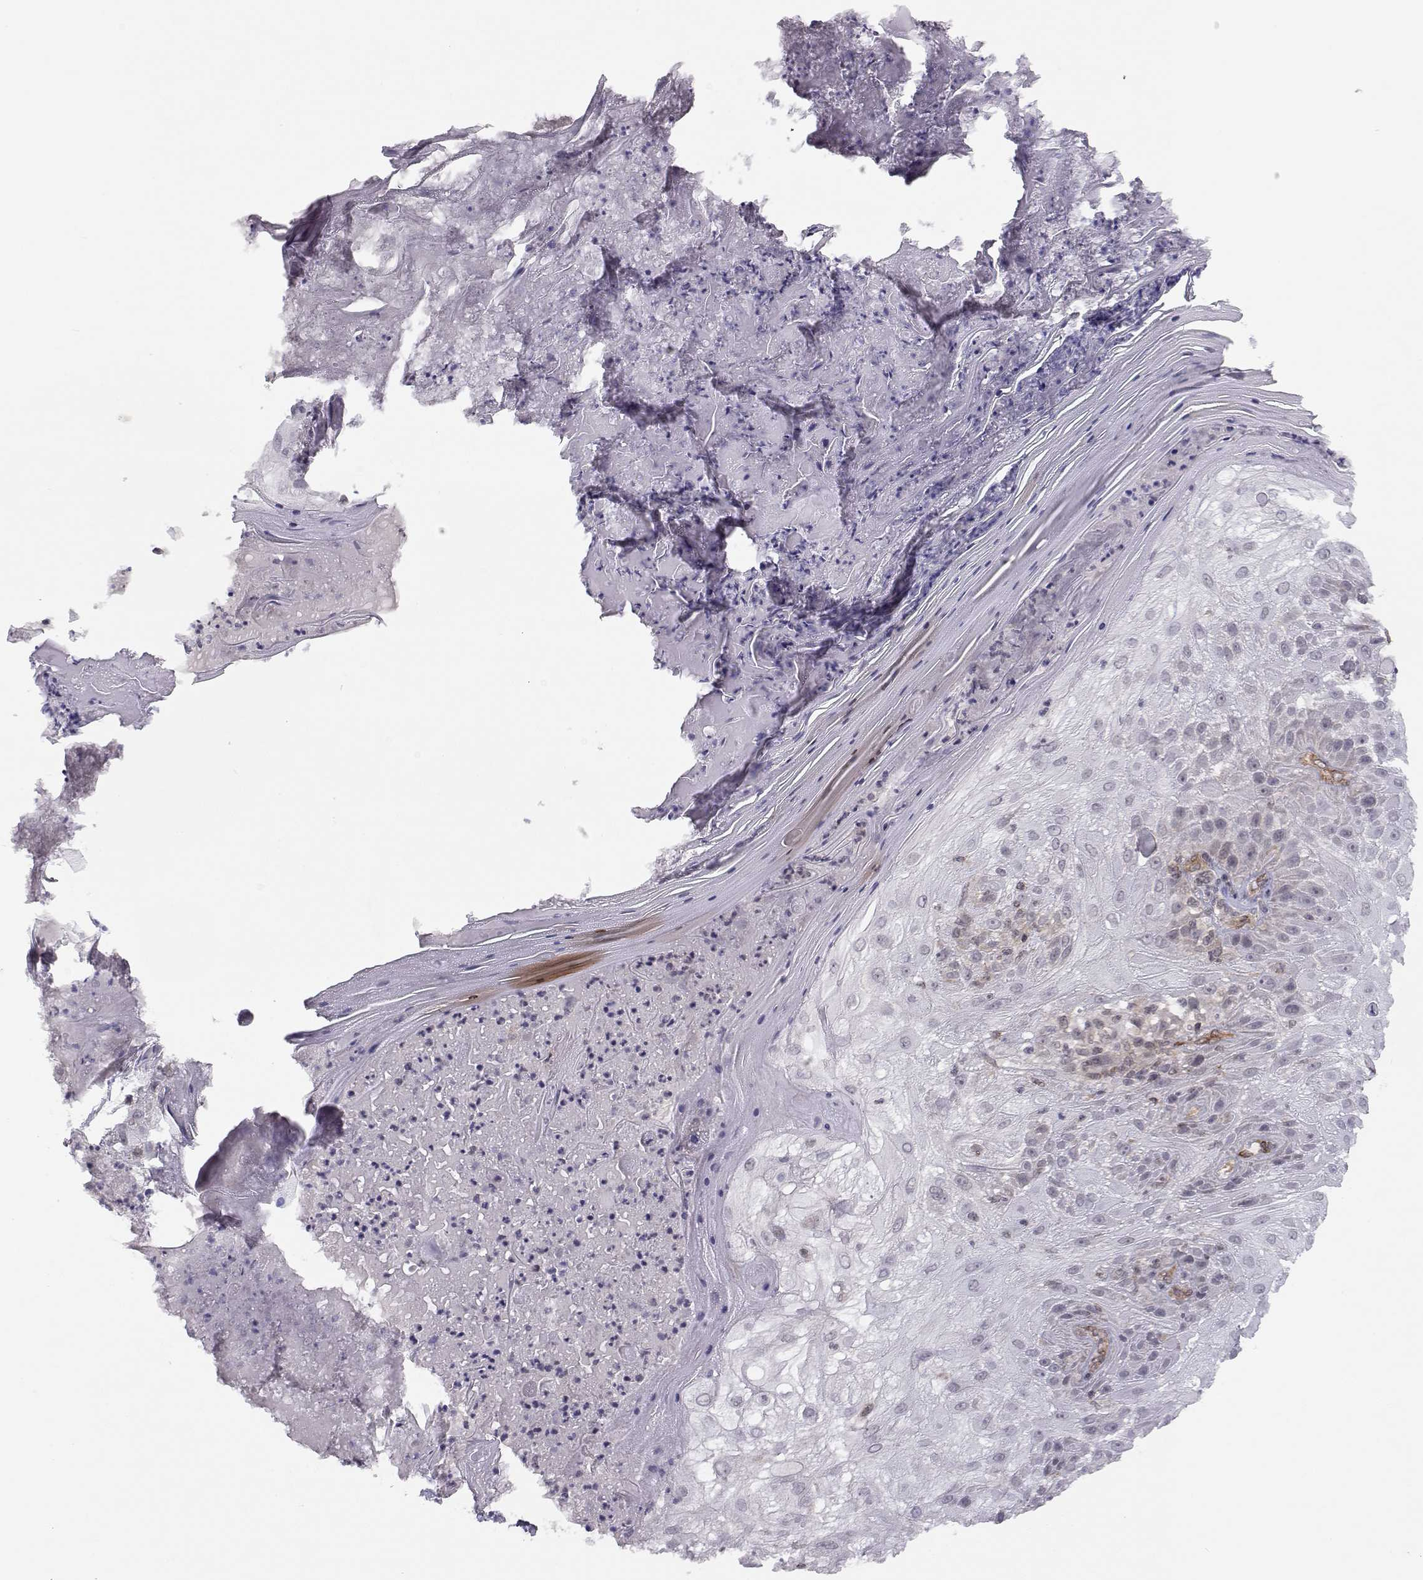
{"staining": {"intensity": "negative", "quantity": "none", "location": "none"}, "tissue": "skin cancer", "cell_type": "Tumor cells", "image_type": "cancer", "snomed": [{"axis": "morphology", "description": "Normal tissue, NOS"}, {"axis": "morphology", "description": "Squamous cell carcinoma, NOS"}, {"axis": "topography", "description": "Skin"}], "caption": "This is an IHC micrograph of human skin squamous cell carcinoma. There is no positivity in tumor cells.", "gene": "KIF13B", "patient": {"sex": "female", "age": 83}}